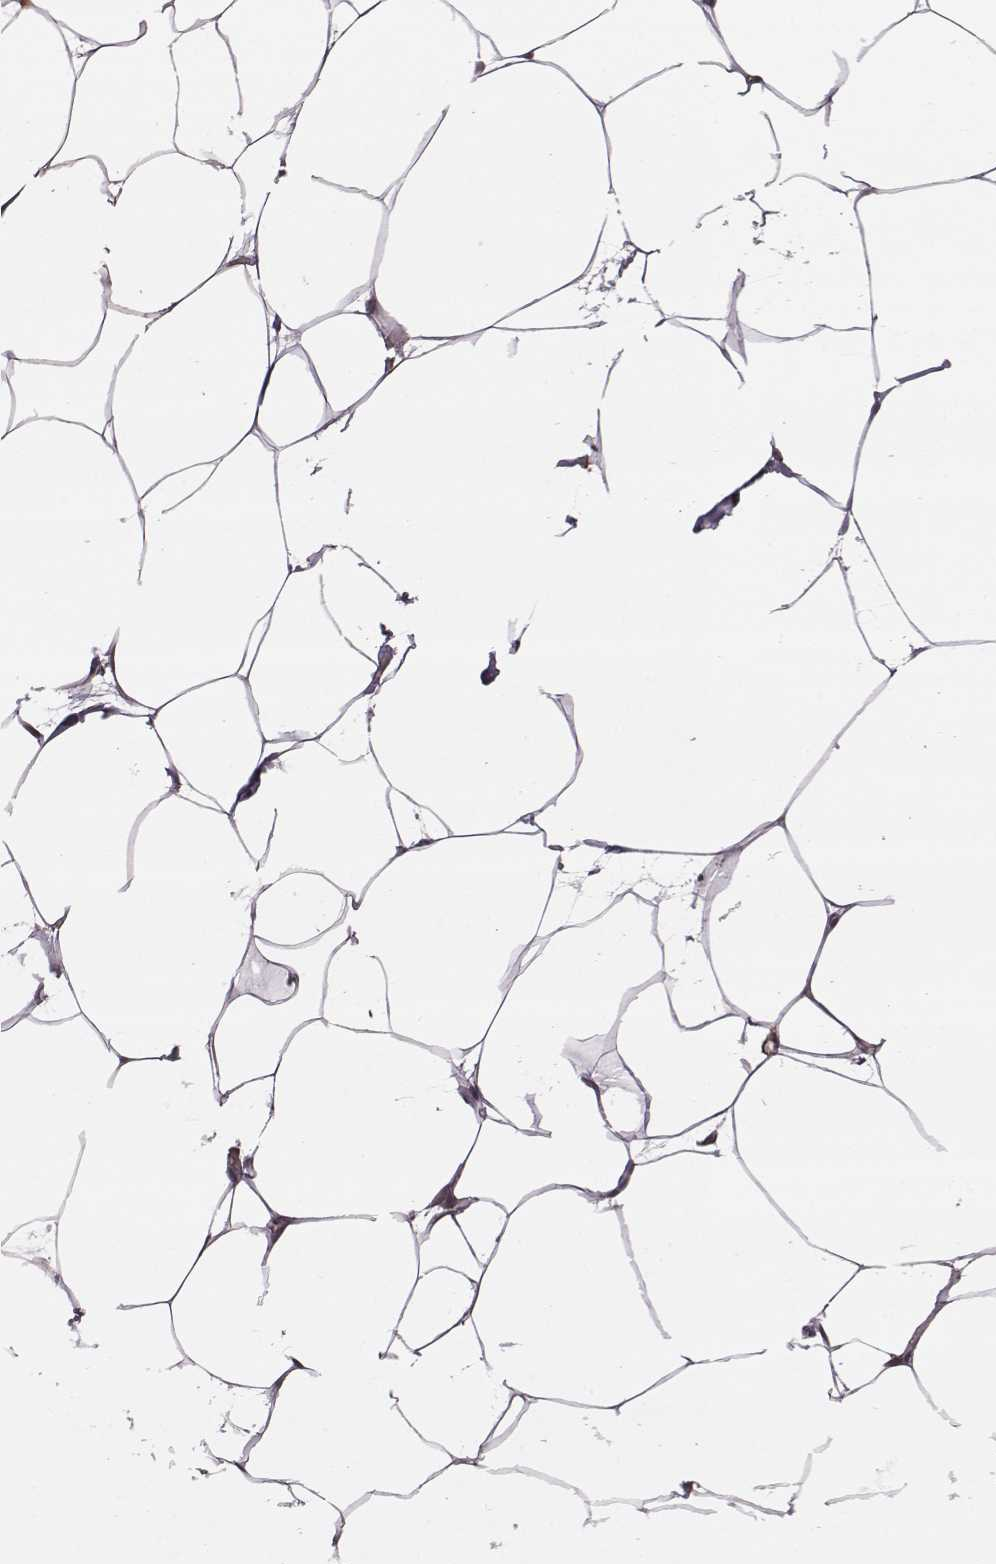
{"staining": {"intensity": "negative", "quantity": "none", "location": "none"}, "tissue": "breast", "cell_type": "Adipocytes", "image_type": "normal", "snomed": [{"axis": "morphology", "description": "Normal tissue, NOS"}, {"axis": "topography", "description": "Breast"}], "caption": "Breast was stained to show a protein in brown. There is no significant positivity in adipocytes. (Immunohistochemistry, brightfield microscopy, high magnification).", "gene": "RPL3", "patient": {"sex": "female", "age": 32}}